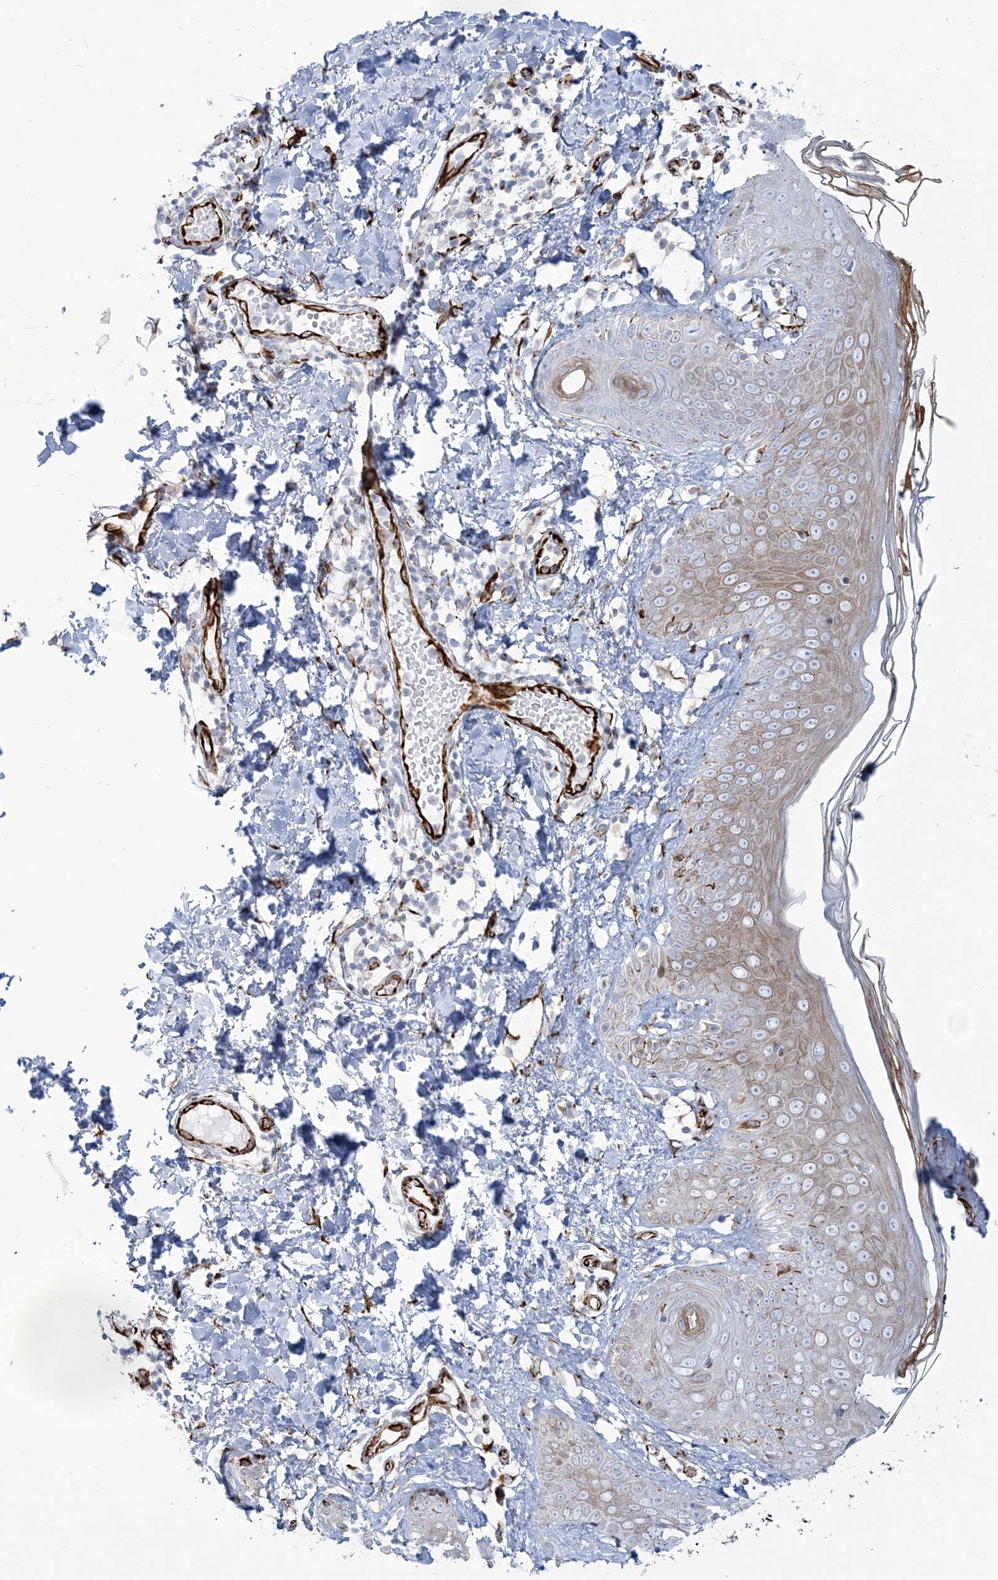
{"staining": {"intensity": "strong", "quantity": ">75%", "location": "cytoplasmic/membranous"}, "tissue": "skin", "cell_type": "Fibroblasts", "image_type": "normal", "snomed": [{"axis": "morphology", "description": "Normal tissue, NOS"}, {"axis": "topography", "description": "Skin"}], "caption": "Approximately >75% of fibroblasts in normal skin reveal strong cytoplasmic/membranous protein staining as visualized by brown immunohistochemical staining.", "gene": "PPIL6", "patient": {"sex": "male", "age": 52}}